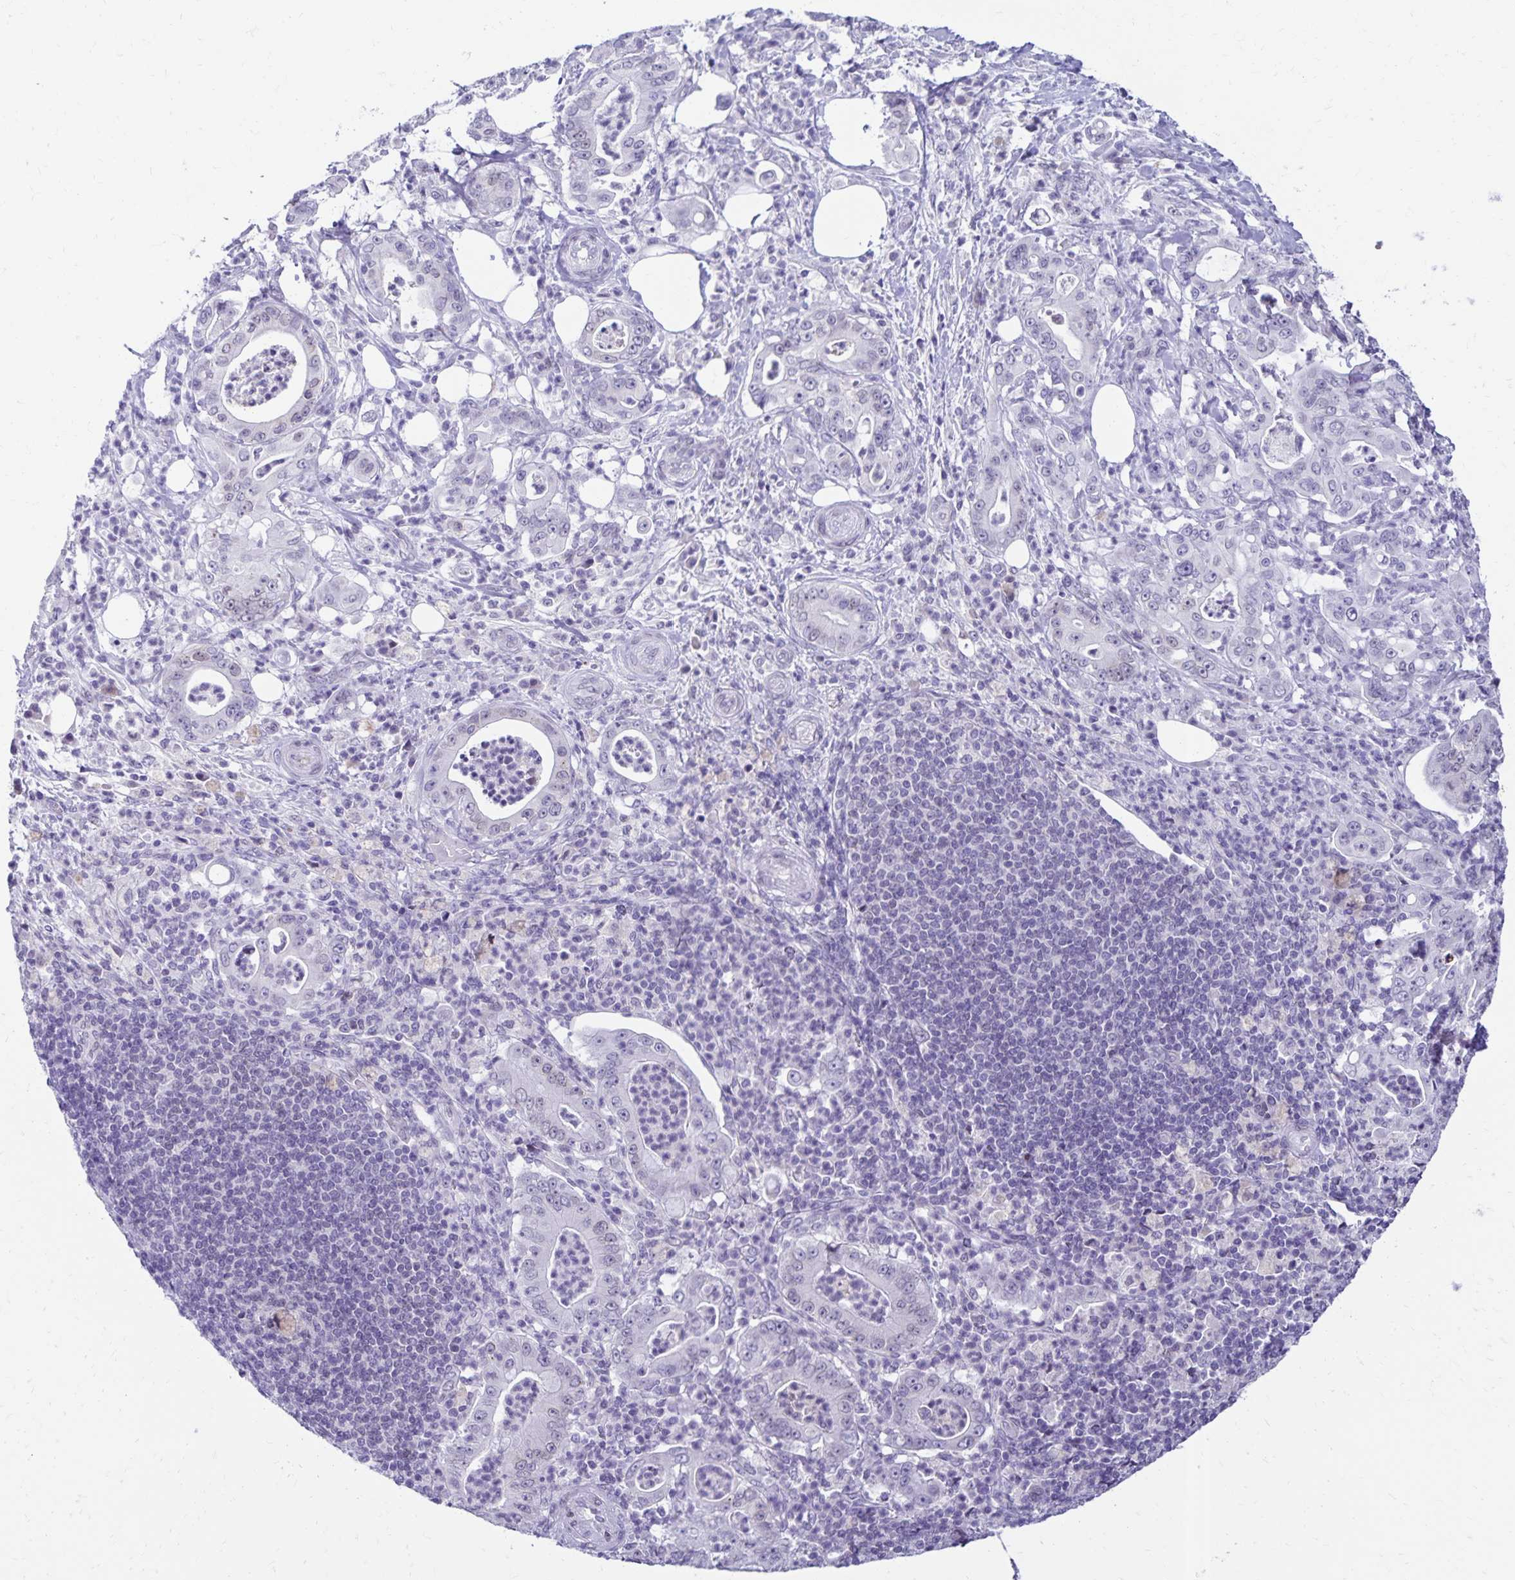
{"staining": {"intensity": "negative", "quantity": "none", "location": "none"}, "tissue": "pancreatic cancer", "cell_type": "Tumor cells", "image_type": "cancer", "snomed": [{"axis": "morphology", "description": "Adenocarcinoma, NOS"}, {"axis": "topography", "description": "Pancreas"}], "caption": "High power microscopy histopathology image of an IHC micrograph of pancreatic cancer (adenocarcinoma), revealing no significant positivity in tumor cells. (DAB immunohistochemistry (IHC) with hematoxylin counter stain).", "gene": "FAM166C", "patient": {"sex": "male", "age": 71}}